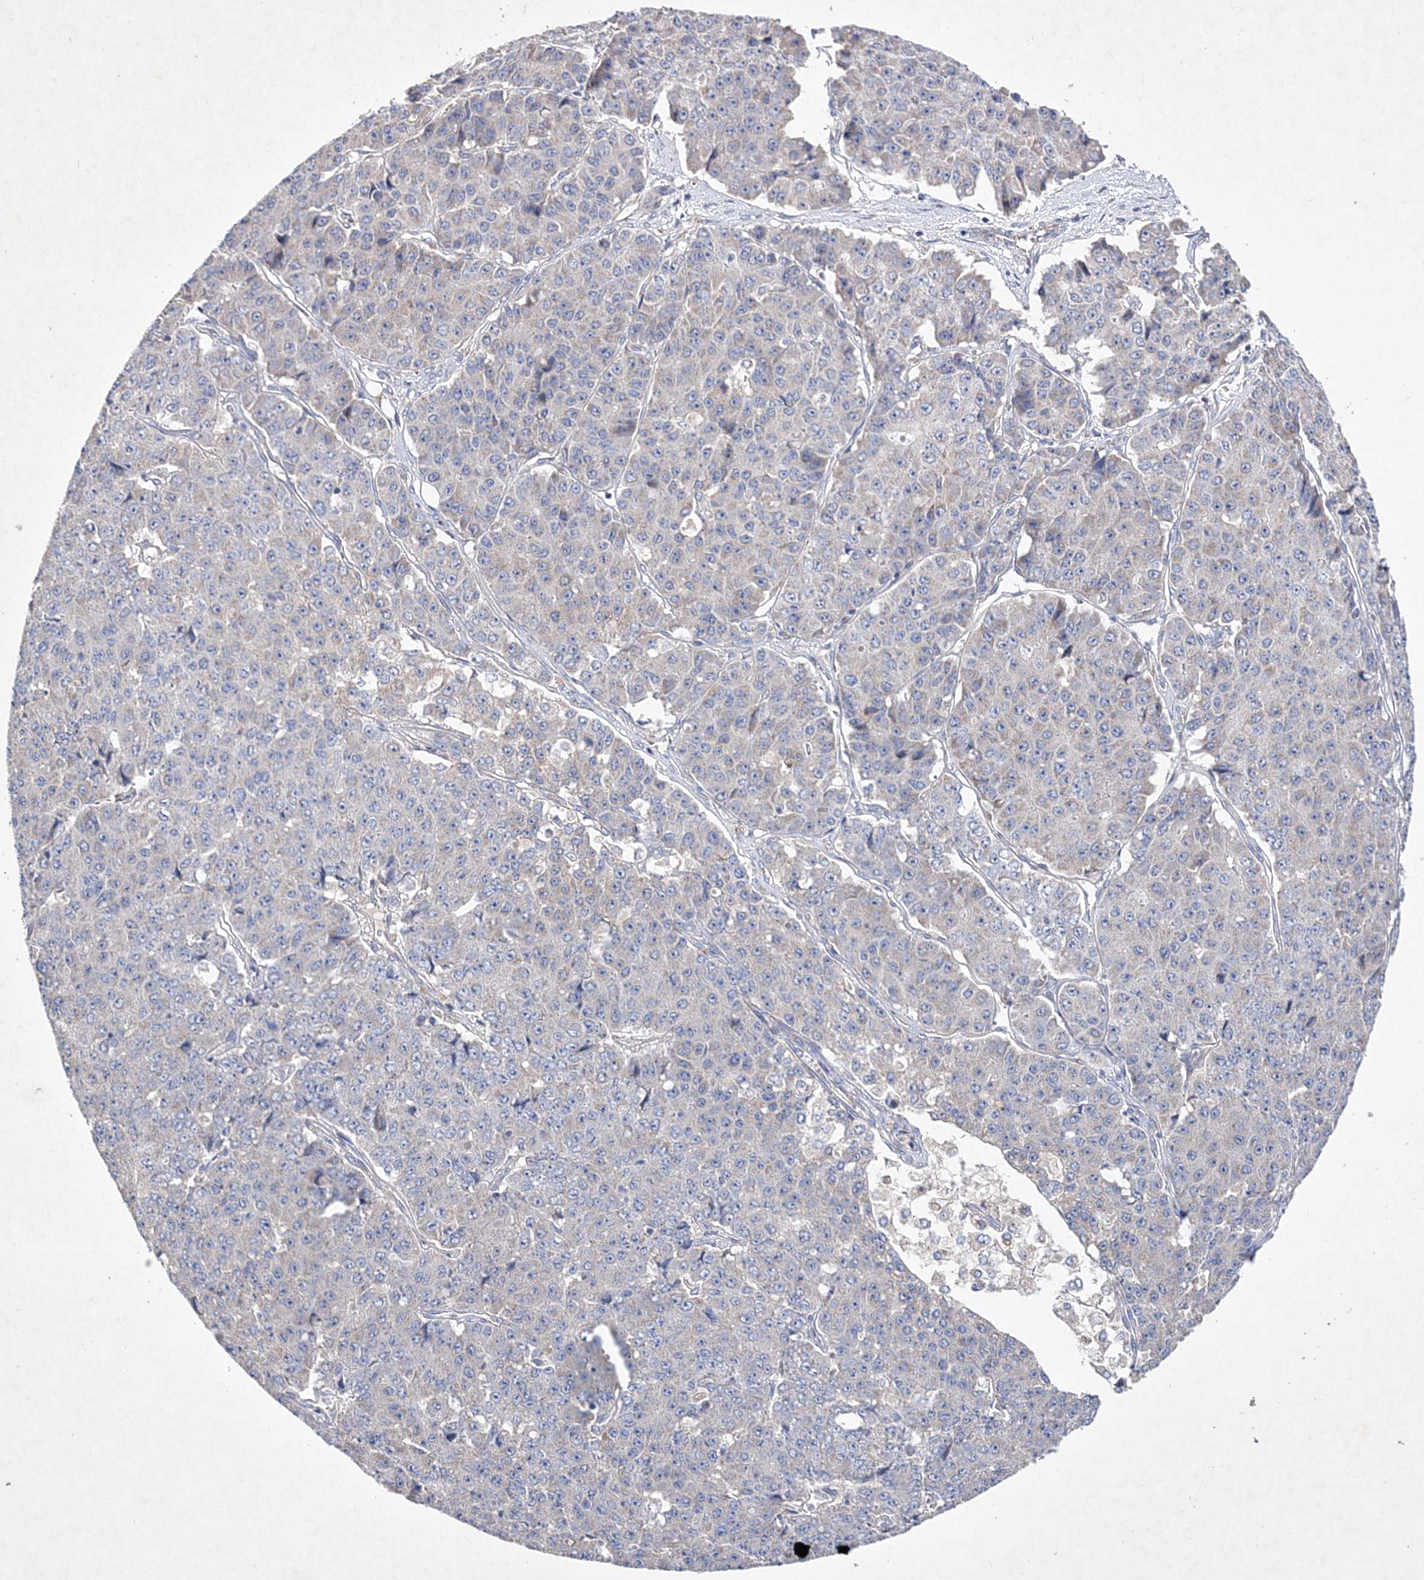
{"staining": {"intensity": "negative", "quantity": "none", "location": "none"}, "tissue": "pancreatic cancer", "cell_type": "Tumor cells", "image_type": "cancer", "snomed": [{"axis": "morphology", "description": "Adenocarcinoma, NOS"}, {"axis": "topography", "description": "Pancreas"}], "caption": "Tumor cells show no significant protein positivity in pancreatic cancer (adenocarcinoma).", "gene": "METTL8", "patient": {"sex": "male", "age": 50}}